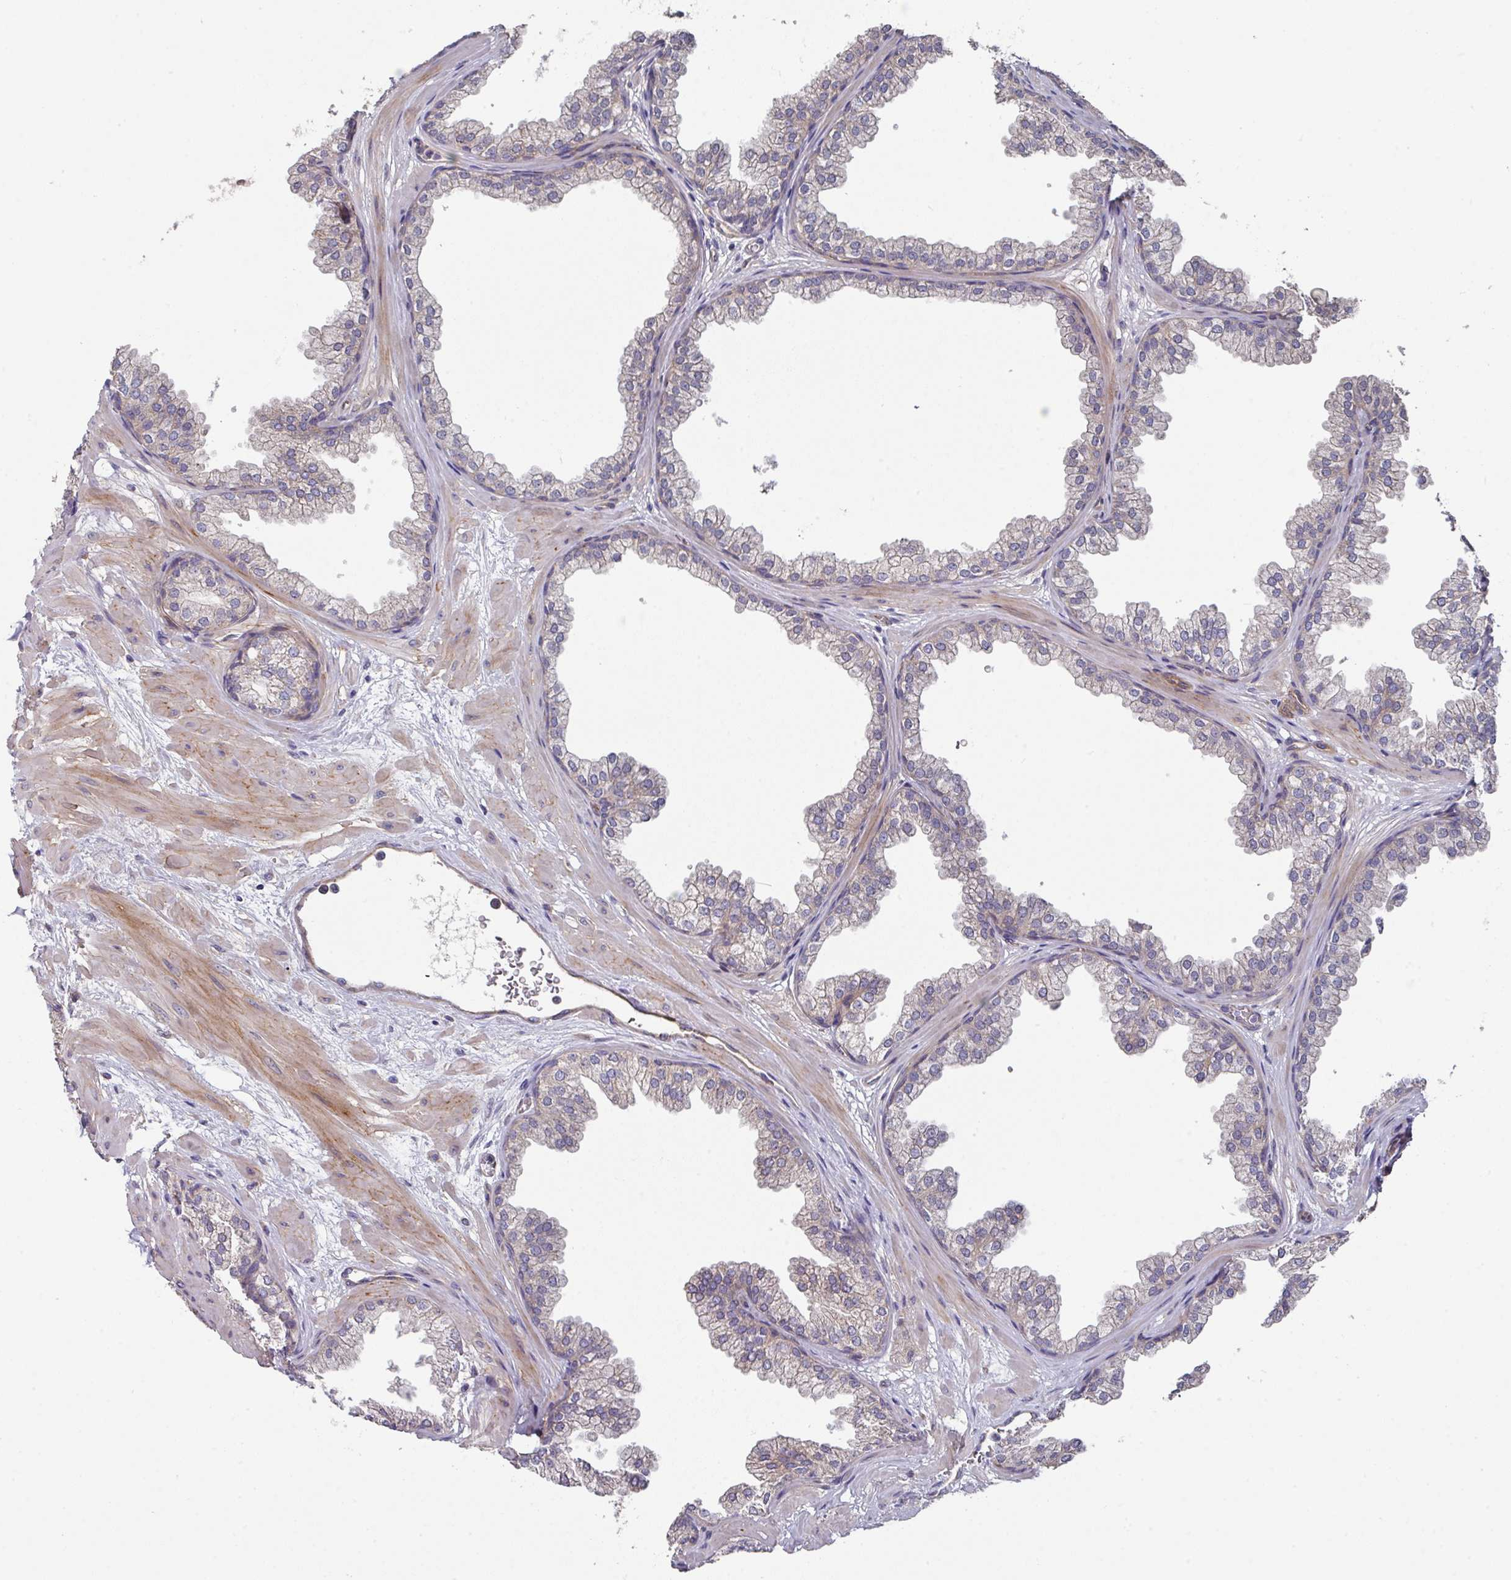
{"staining": {"intensity": "moderate", "quantity": "<25%", "location": "cytoplasmic/membranous"}, "tissue": "prostate", "cell_type": "Glandular cells", "image_type": "normal", "snomed": [{"axis": "morphology", "description": "Normal tissue, NOS"}, {"axis": "topography", "description": "Prostate"}], "caption": "Immunohistochemical staining of normal prostate shows <25% levels of moderate cytoplasmic/membranous protein positivity in about <25% of glandular cells. Using DAB (3,3'-diaminobenzidine) (brown) and hematoxylin (blue) stains, captured at high magnification using brightfield microscopy.", "gene": "DCAF12L1", "patient": {"sex": "male", "age": 37}}